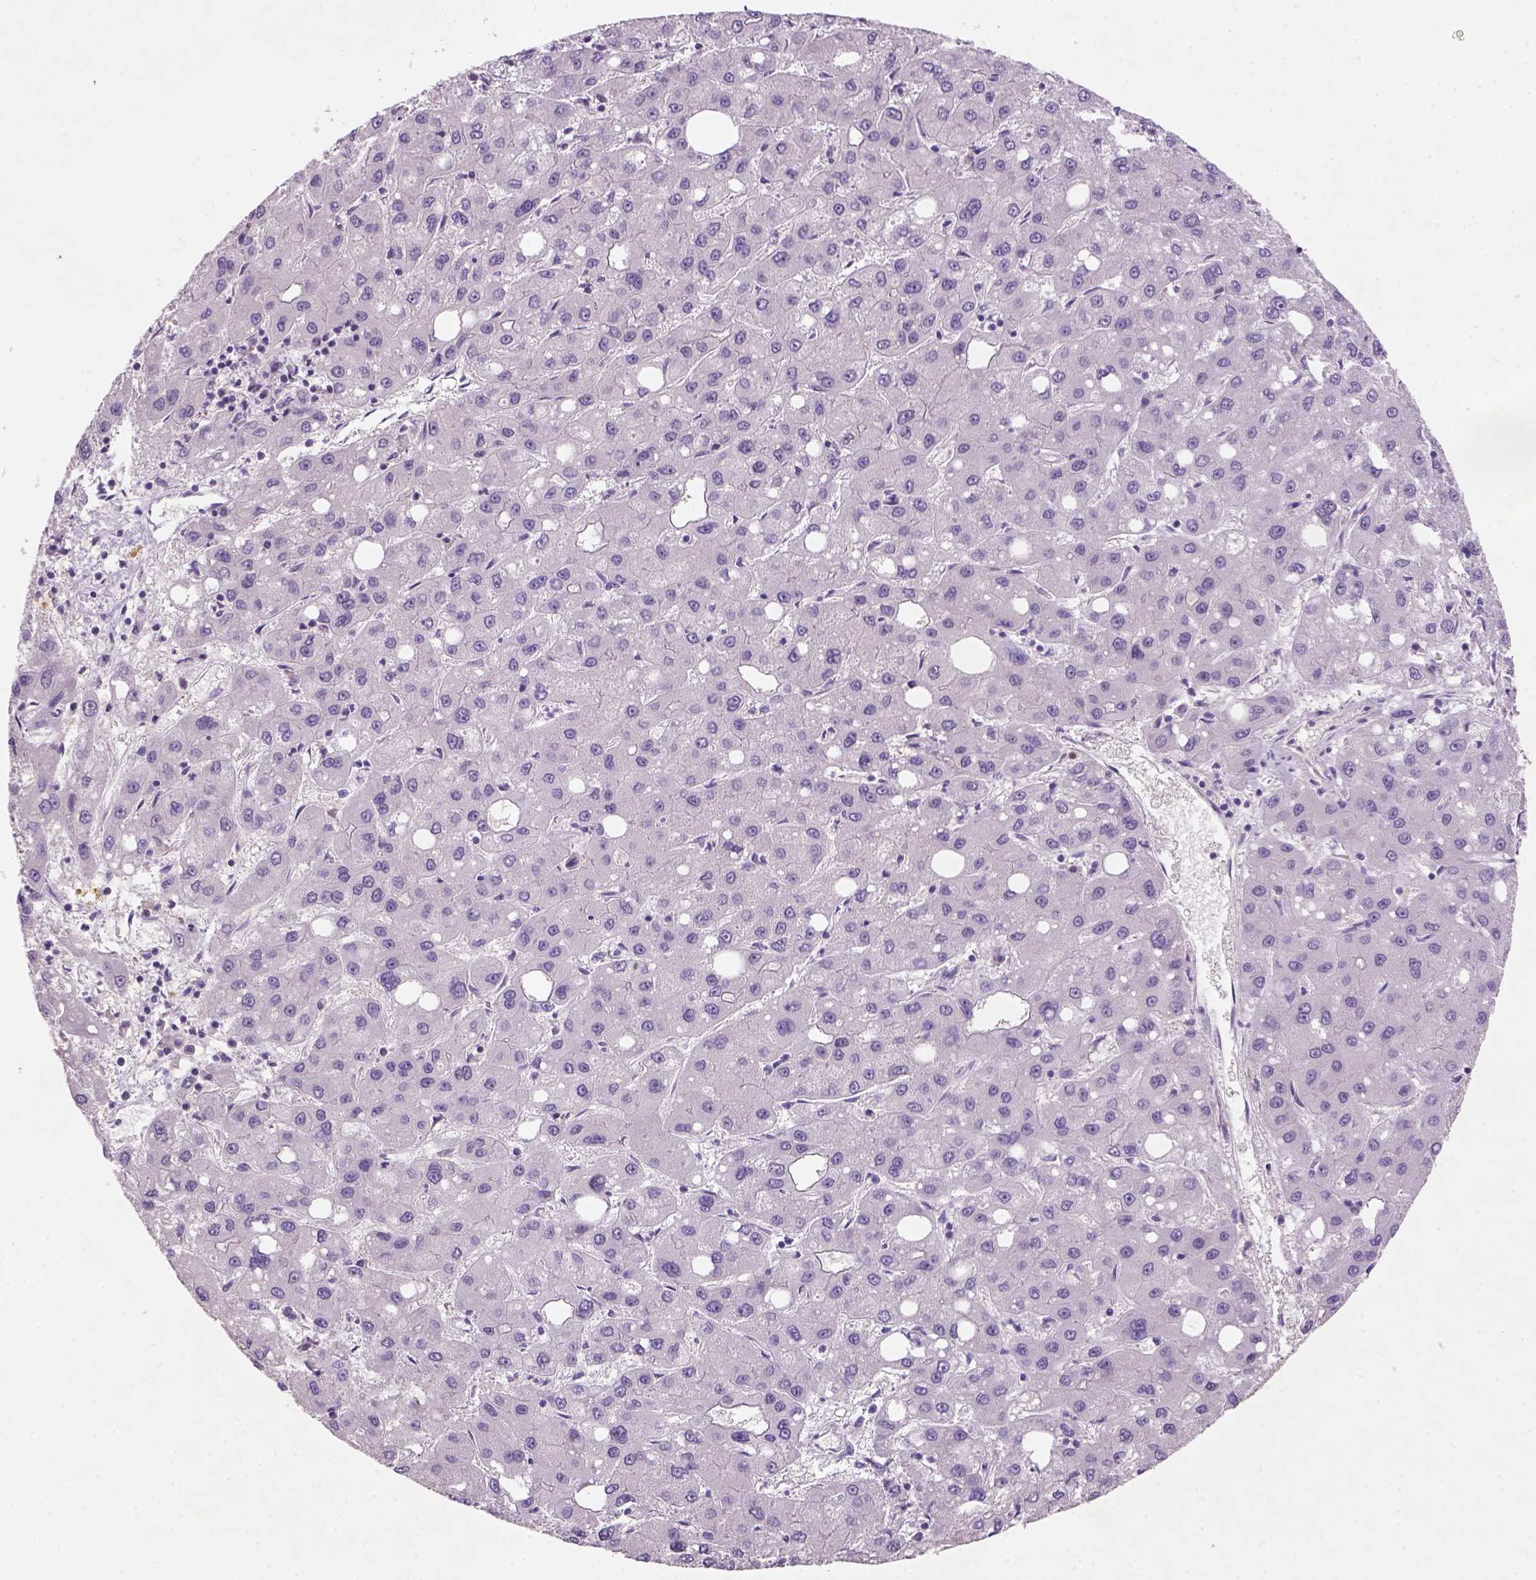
{"staining": {"intensity": "negative", "quantity": "none", "location": "none"}, "tissue": "liver cancer", "cell_type": "Tumor cells", "image_type": "cancer", "snomed": [{"axis": "morphology", "description": "Carcinoma, Hepatocellular, NOS"}, {"axis": "topography", "description": "Liver"}], "caption": "A micrograph of liver cancer (hepatocellular carcinoma) stained for a protein exhibits no brown staining in tumor cells.", "gene": "ZMAT4", "patient": {"sex": "male", "age": 73}}